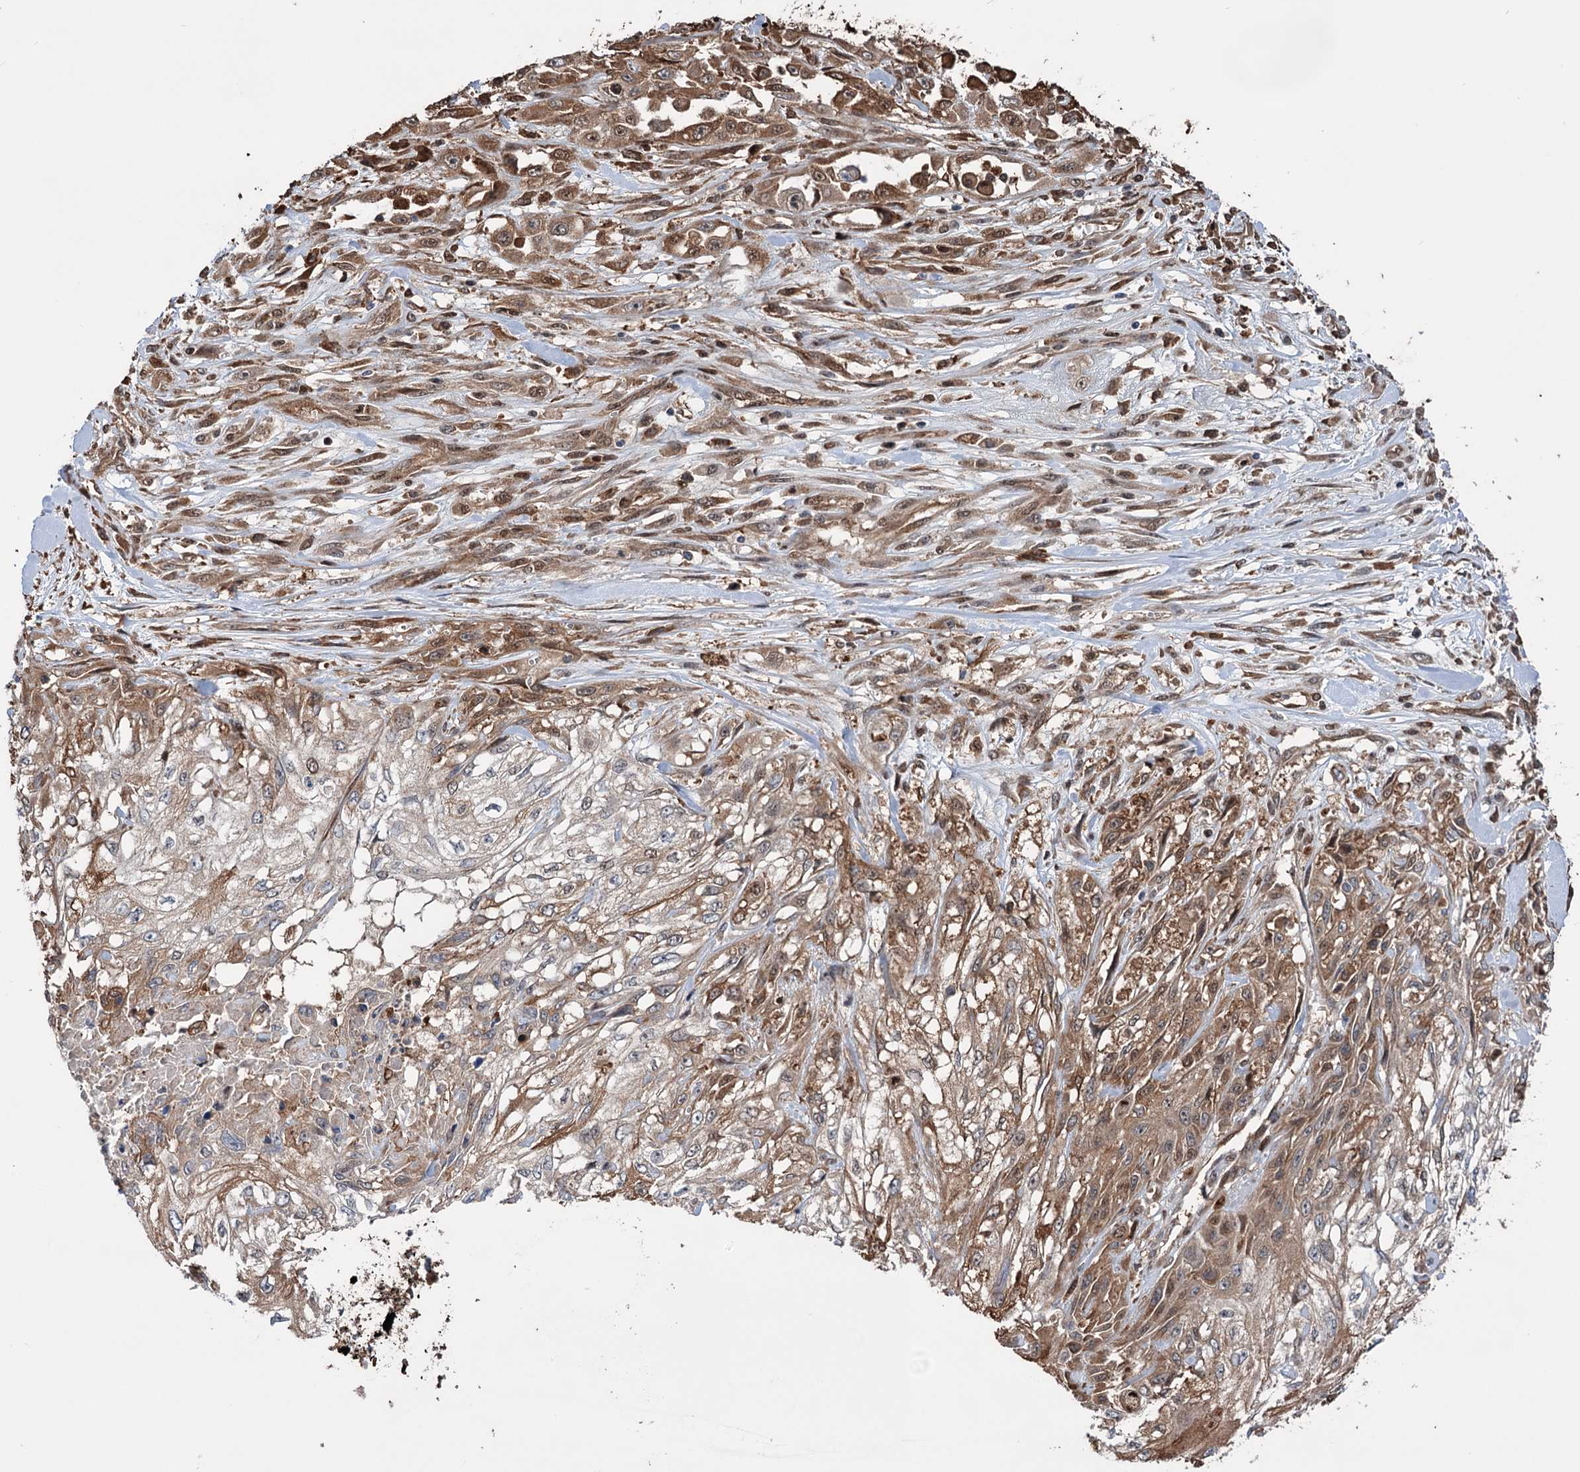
{"staining": {"intensity": "moderate", "quantity": ">75%", "location": "cytoplasmic/membranous"}, "tissue": "skin cancer", "cell_type": "Tumor cells", "image_type": "cancer", "snomed": [{"axis": "morphology", "description": "Squamous cell carcinoma, NOS"}, {"axis": "morphology", "description": "Squamous cell carcinoma, metastatic, NOS"}, {"axis": "topography", "description": "Skin"}, {"axis": "topography", "description": "Lymph node"}], "caption": "A photomicrograph of skin cancer (squamous cell carcinoma) stained for a protein shows moderate cytoplasmic/membranous brown staining in tumor cells.", "gene": "NCAPD2", "patient": {"sex": "male", "age": 75}}